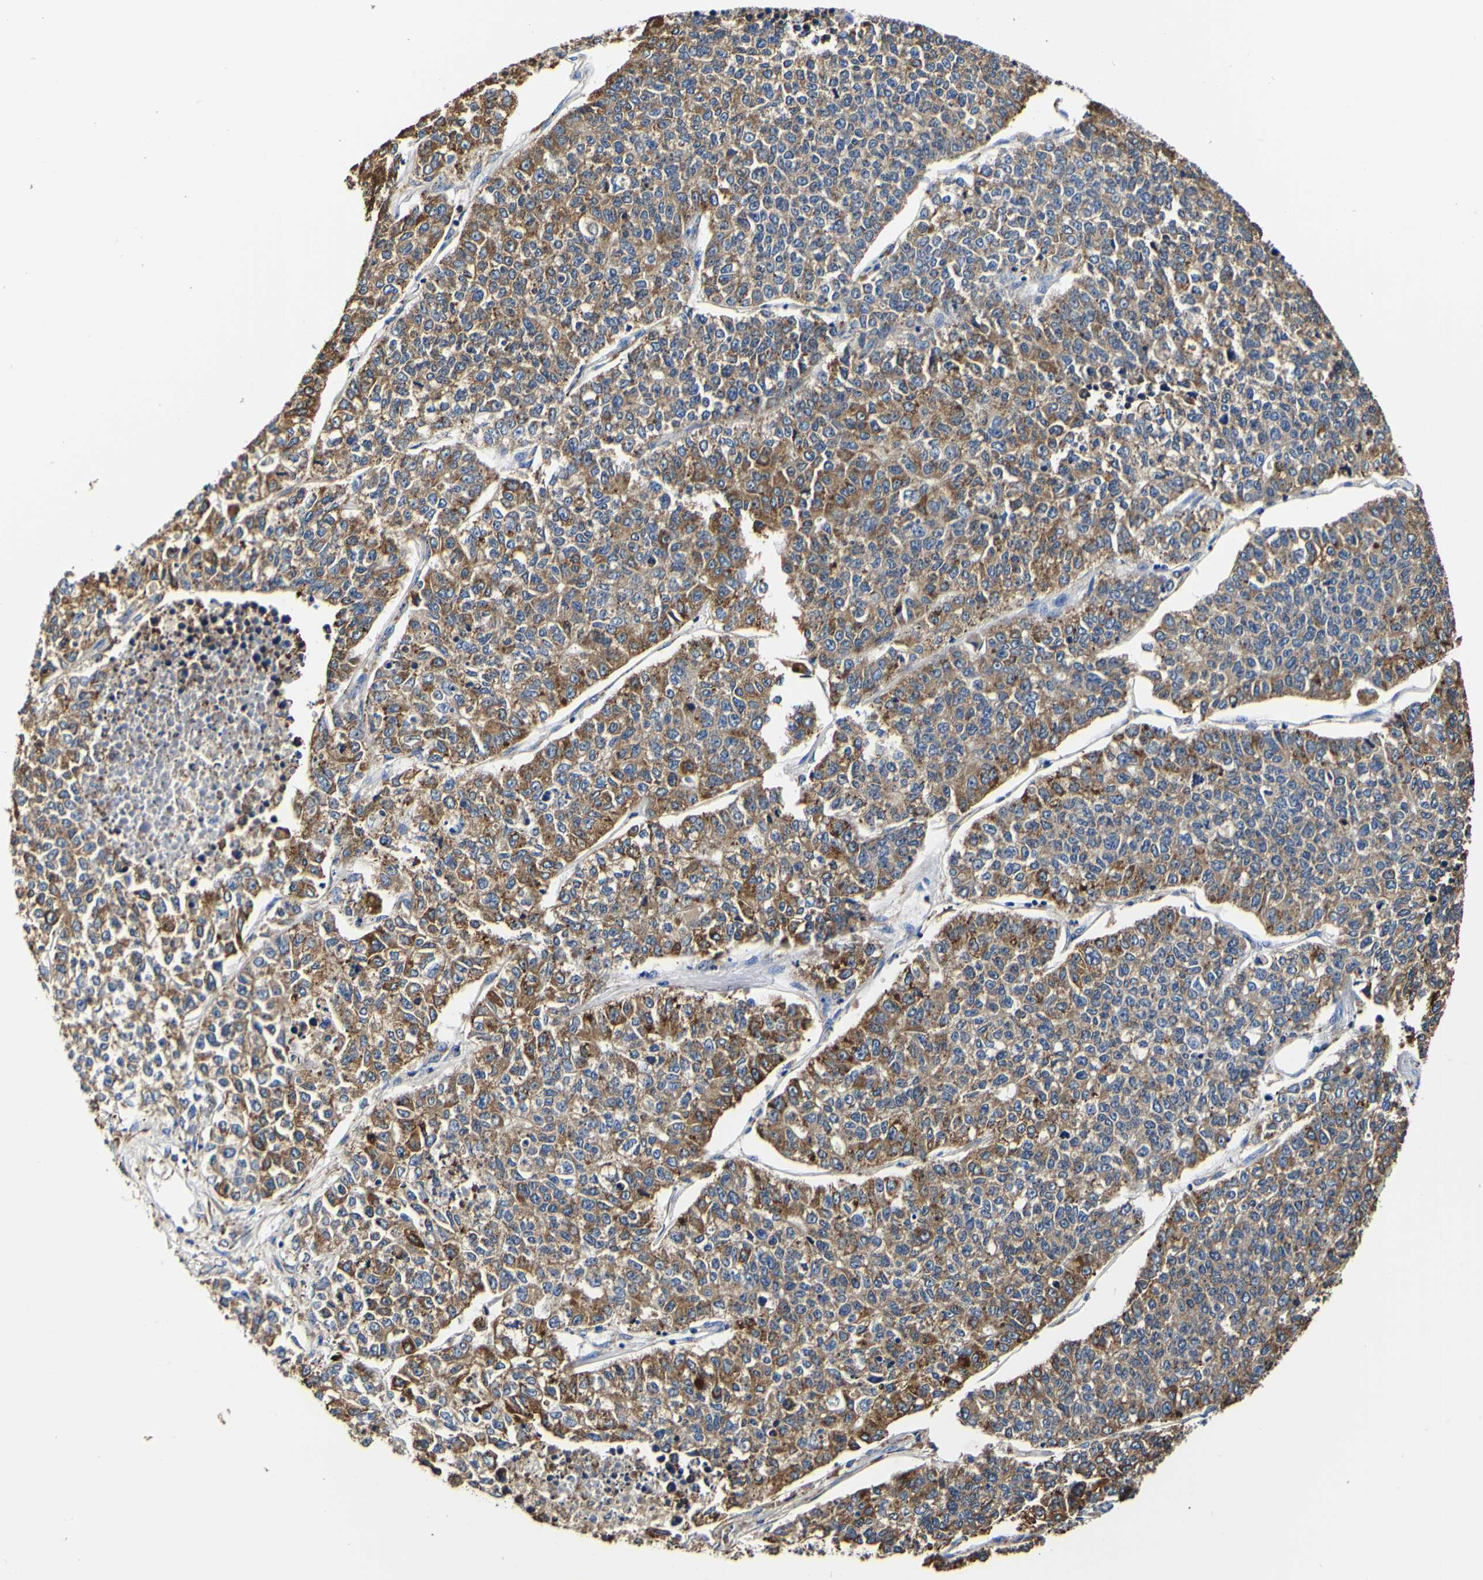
{"staining": {"intensity": "weak", "quantity": ">75%", "location": "cytoplasmic/membranous"}, "tissue": "lung cancer", "cell_type": "Tumor cells", "image_type": "cancer", "snomed": [{"axis": "morphology", "description": "Adenocarcinoma, NOS"}, {"axis": "topography", "description": "Lung"}], "caption": "The image demonstrates immunohistochemical staining of lung cancer. There is weak cytoplasmic/membranous staining is present in approximately >75% of tumor cells.", "gene": "P4HB", "patient": {"sex": "male", "age": 49}}